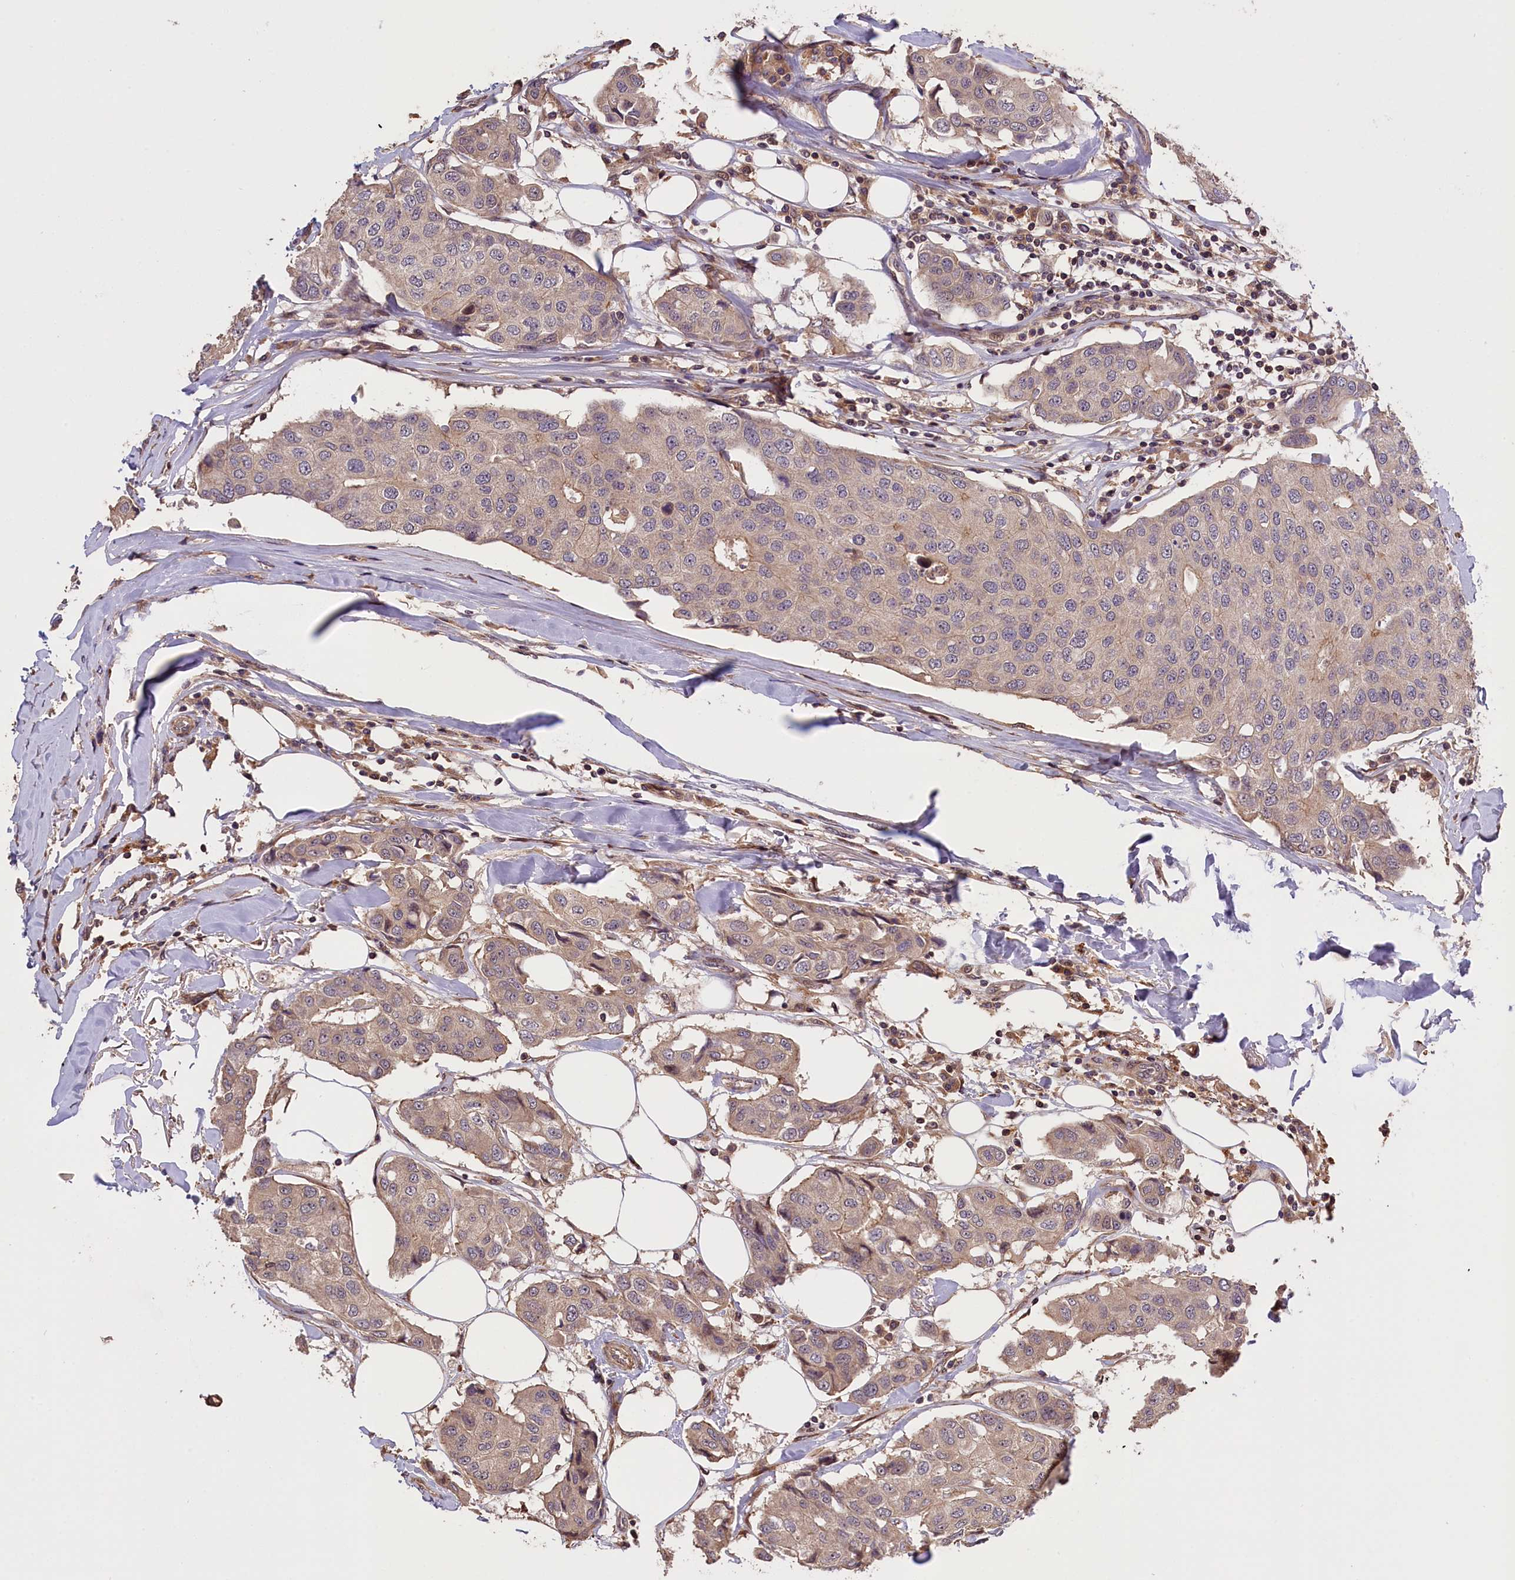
{"staining": {"intensity": "weak", "quantity": "25%-75%", "location": "cytoplasmic/membranous"}, "tissue": "breast cancer", "cell_type": "Tumor cells", "image_type": "cancer", "snomed": [{"axis": "morphology", "description": "Duct carcinoma"}, {"axis": "topography", "description": "Breast"}], "caption": "Breast infiltrating ductal carcinoma stained with DAB (3,3'-diaminobenzidine) IHC exhibits low levels of weak cytoplasmic/membranous staining in about 25%-75% of tumor cells.", "gene": "DNAJB9", "patient": {"sex": "female", "age": 80}}